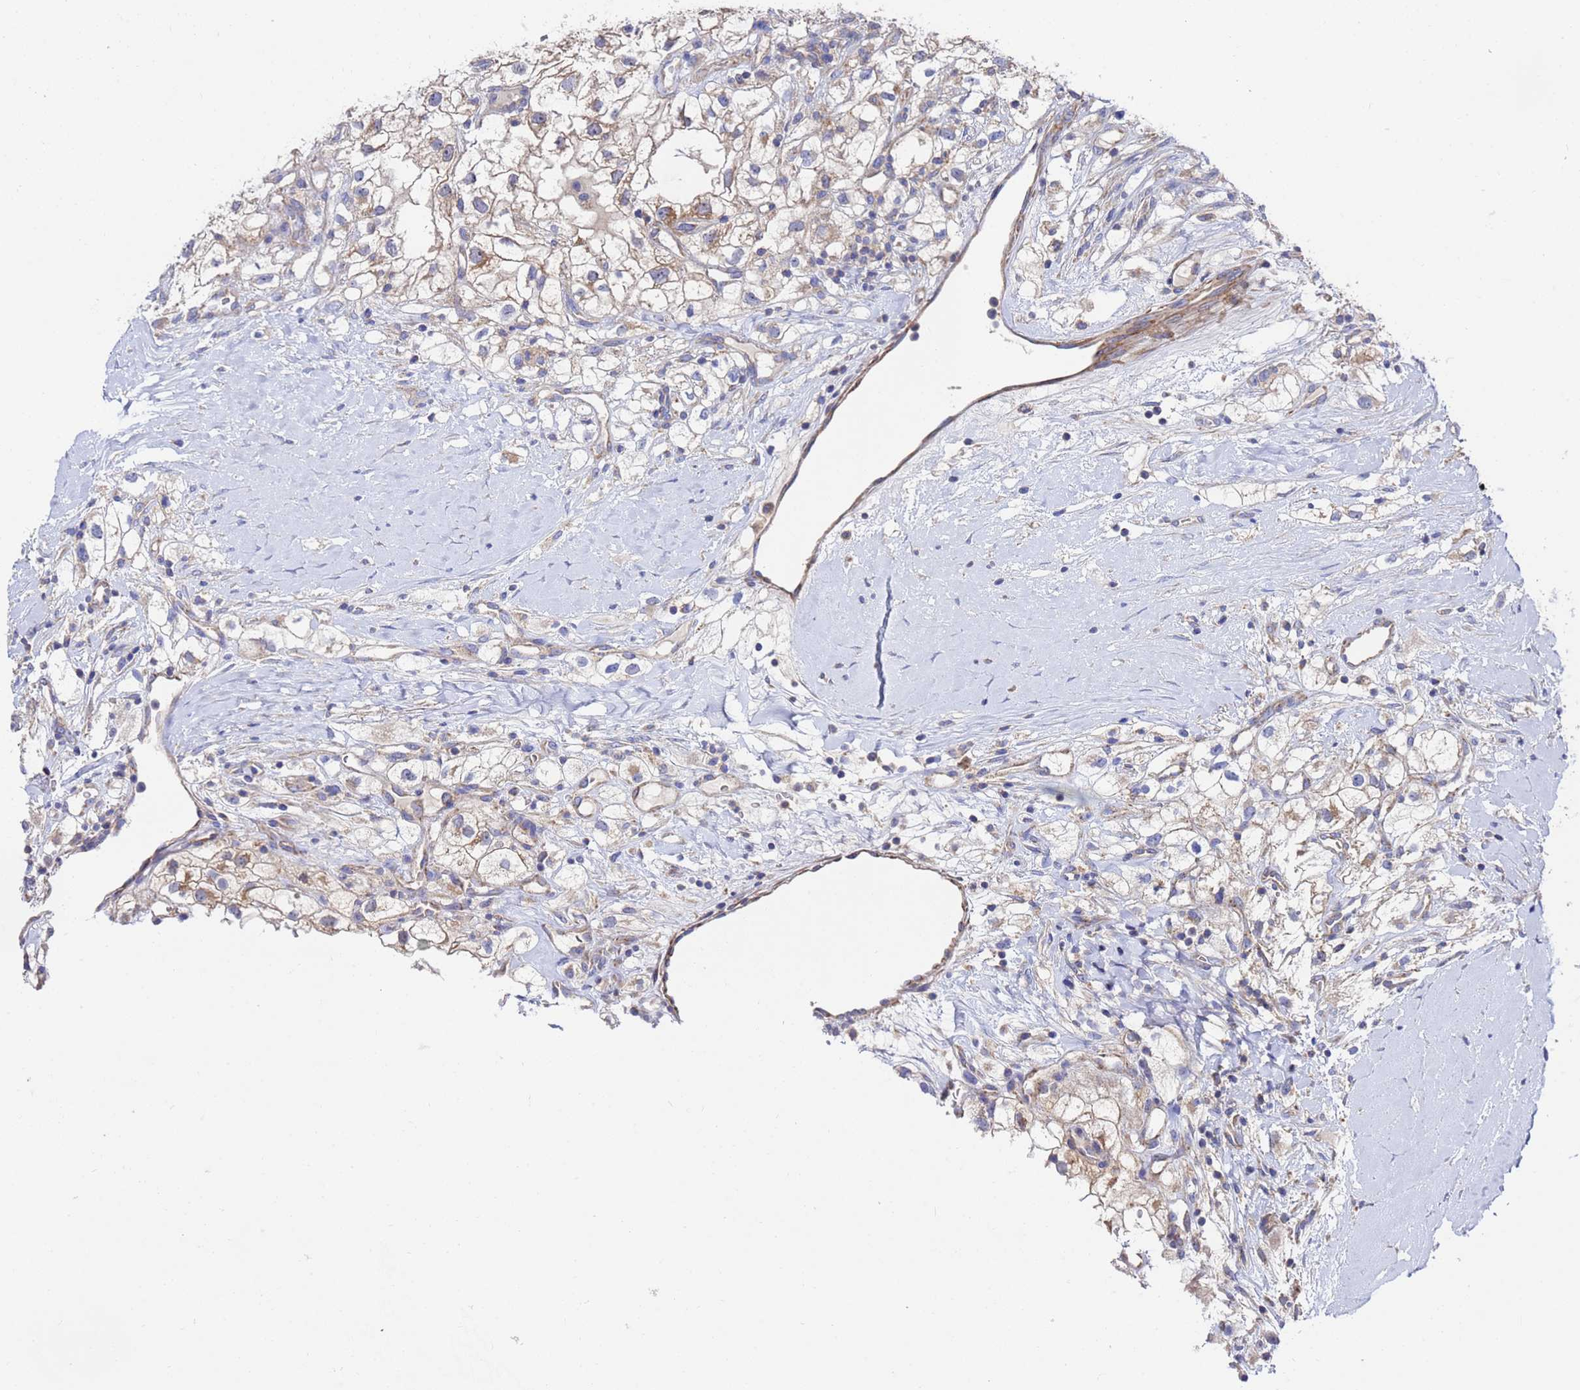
{"staining": {"intensity": "weak", "quantity": "25%-75%", "location": "cytoplasmic/membranous"}, "tissue": "renal cancer", "cell_type": "Tumor cells", "image_type": "cancer", "snomed": [{"axis": "morphology", "description": "Adenocarcinoma, NOS"}, {"axis": "topography", "description": "Kidney"}], "caption": "A brown stain shows weak cytoplasmic/membranous expression of a protein in human renal adenocarcinoma tumor cells.", "gene": "FAHD2A", "patient": {"sex": "male", "age": 59}}